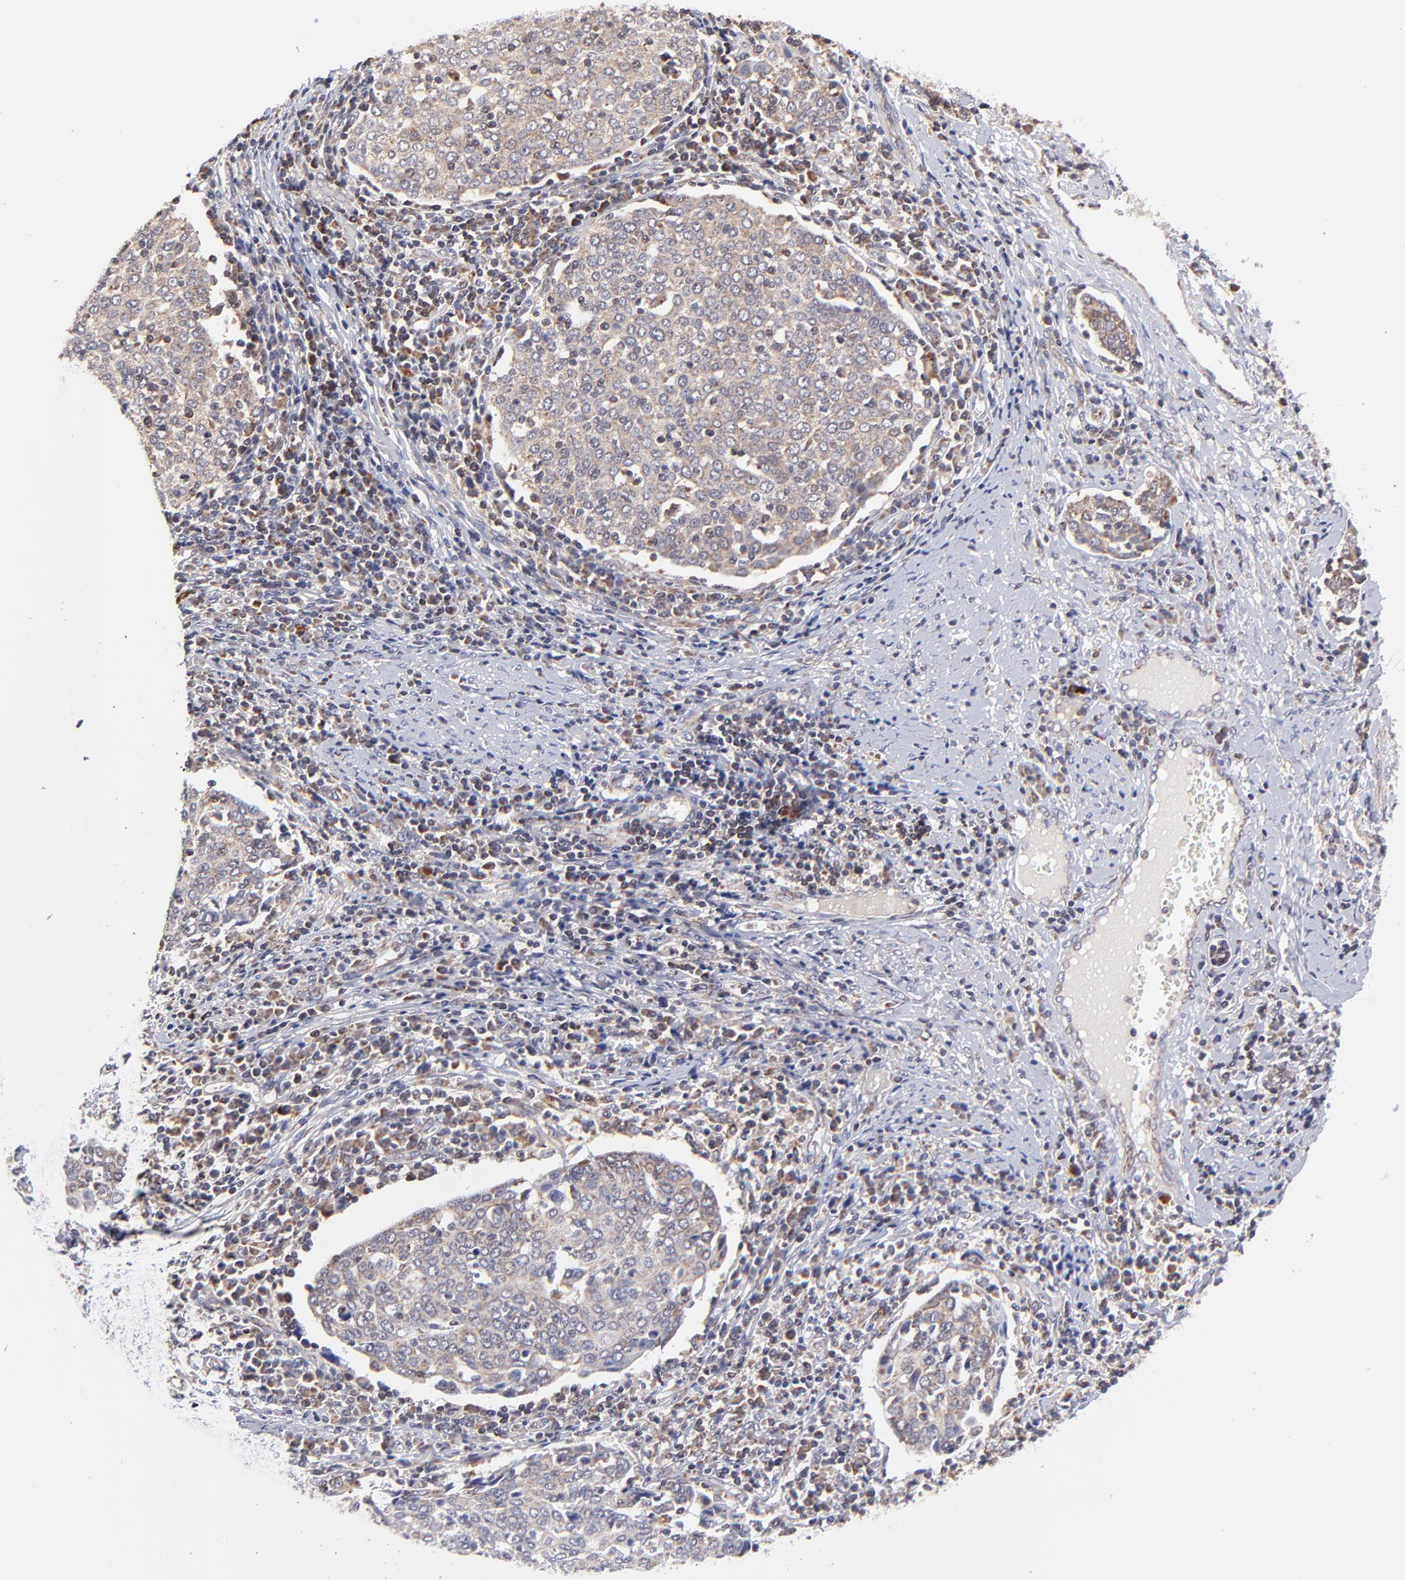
{"staining": {"intensity": "weak", "quantity": ">75%", "location": "cytoplasmic/membranous"}, "tissue": "cervical cancer", "cell_type": "Tumor cells", "image_type": "cancer", "snomed": [{"axis": "morphology", "description": "Squamous cell carcinoma, NOS"}, {"axis": "topography", "description": "Cervix"}], "caption": "The immunohistochemical stain labels weak cytoplasmic/membranous staining in tumor cells of cervical cancer (squamous cell carcinoma) tissue.", "gene": "MAP2K7", "patient": {"sex": "female", "age": 40}}